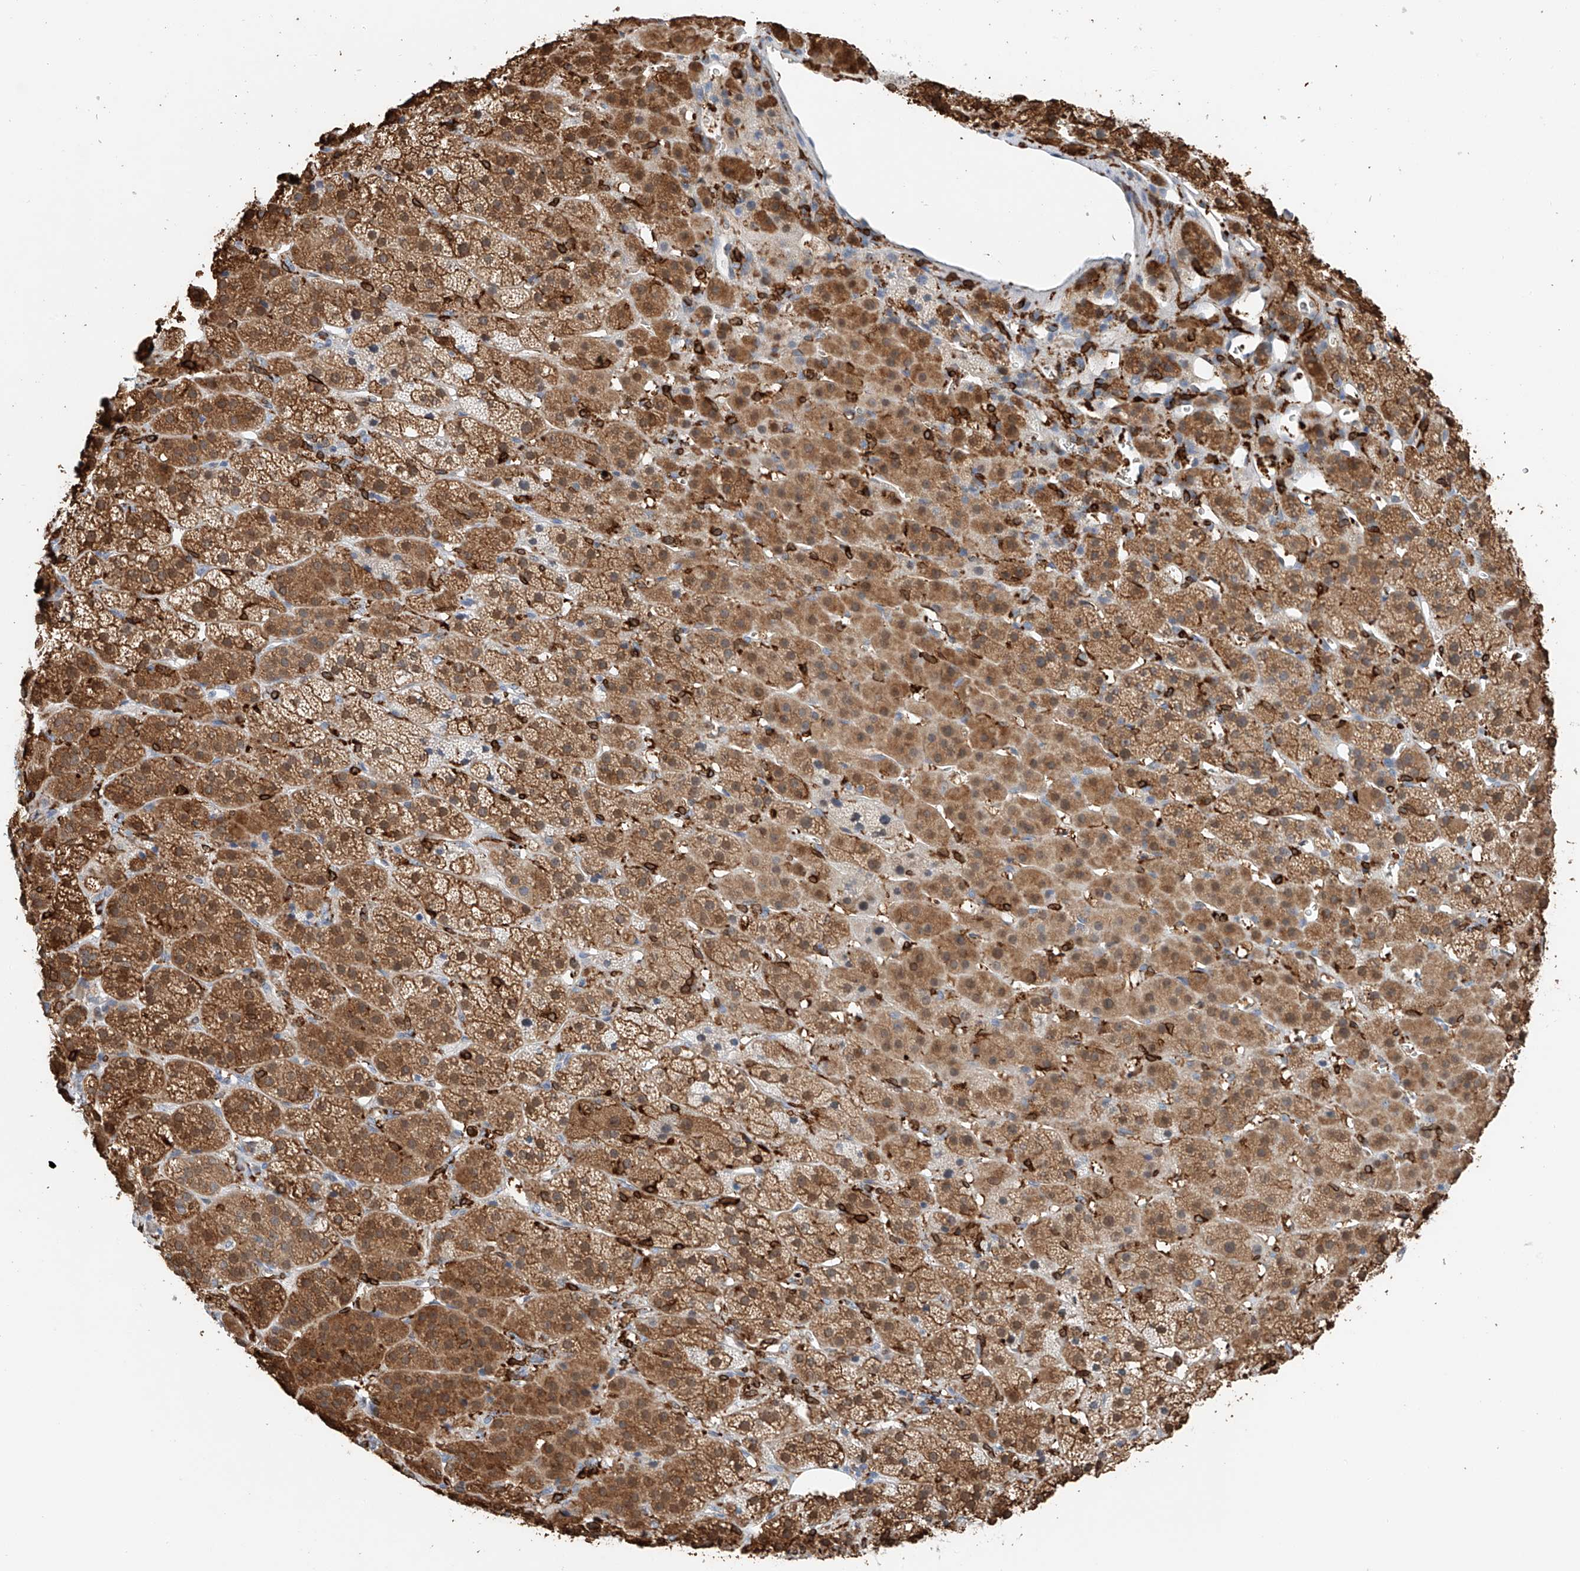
{"staining": {"intensity": "moderate", "quantity": ">75%", "location": "cytoplasmic/membranous"}, "tissue": "adrenal gland", "cell_type": "Glandular cells", "image_type": "normal", "snomed": [{"axis": "morphology", "description": "Normal tissue, NOS"}, {"axis": "topography", "description": "Adrenal gland"}], "caption": "A medium amount of moderate cytoplasmic/membranous staining is present in about >75% of glandular cells in unremarkable adrenal gland.", "gene": "TBXAS1", "patient": {"sex": "female", "age": 57}}